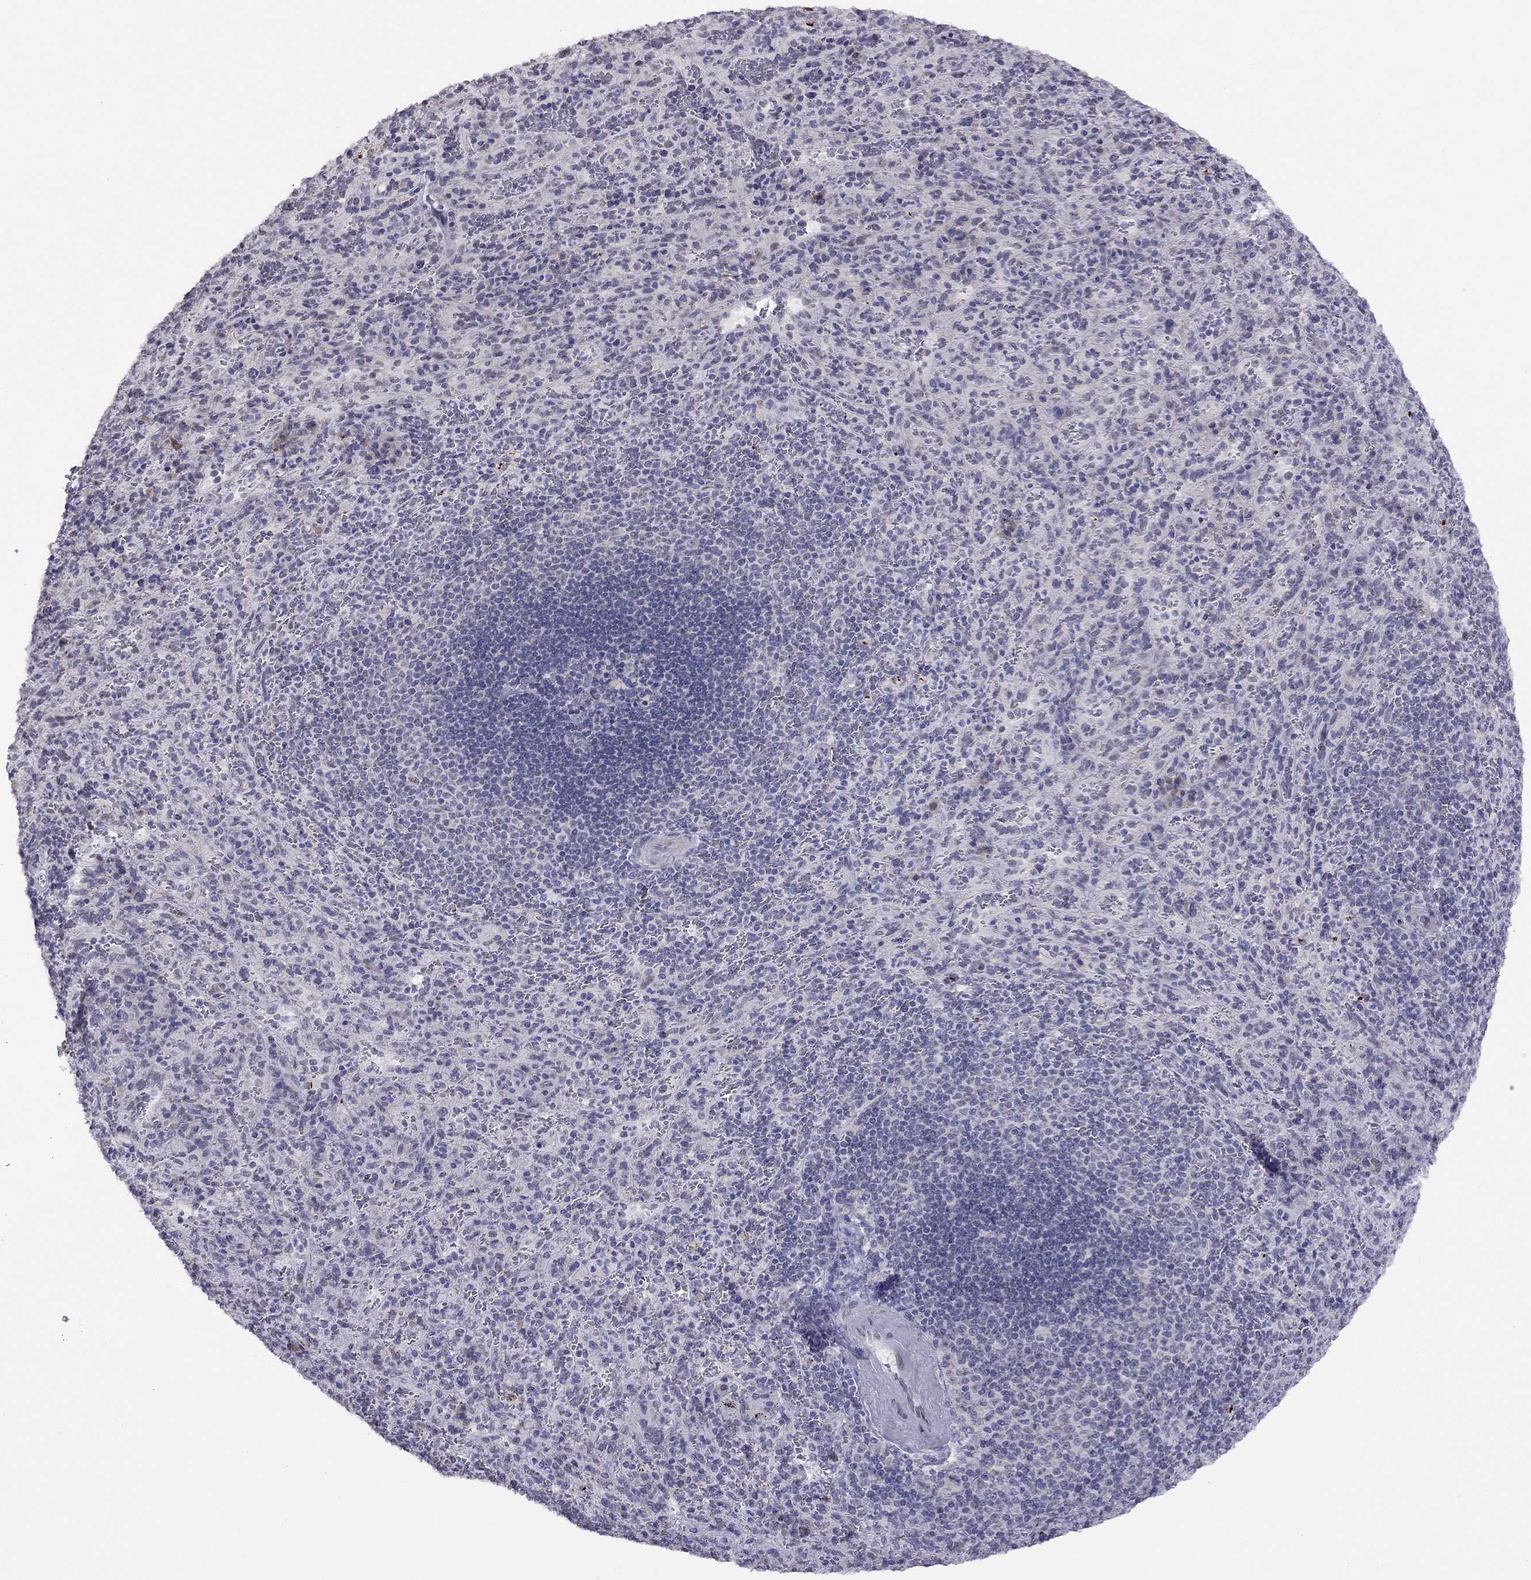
{"staining": {"intensity": "negative", "quantity": "none", "location": "none"}, "tissue": "spleen", "cell_type": "Cells in red pulp", "image_type": "normal", "snomed": [{"axis": "morphology", "description": "Normal tissue, NOS"}, {"axis": "topography", "description": "Spleen"}], "caption": "The photomicrograph demonstrates no significant positivity in cells in red pulp of spleen.", "gene": "HES5", "patient": {"sex": "male", "age": 57}}